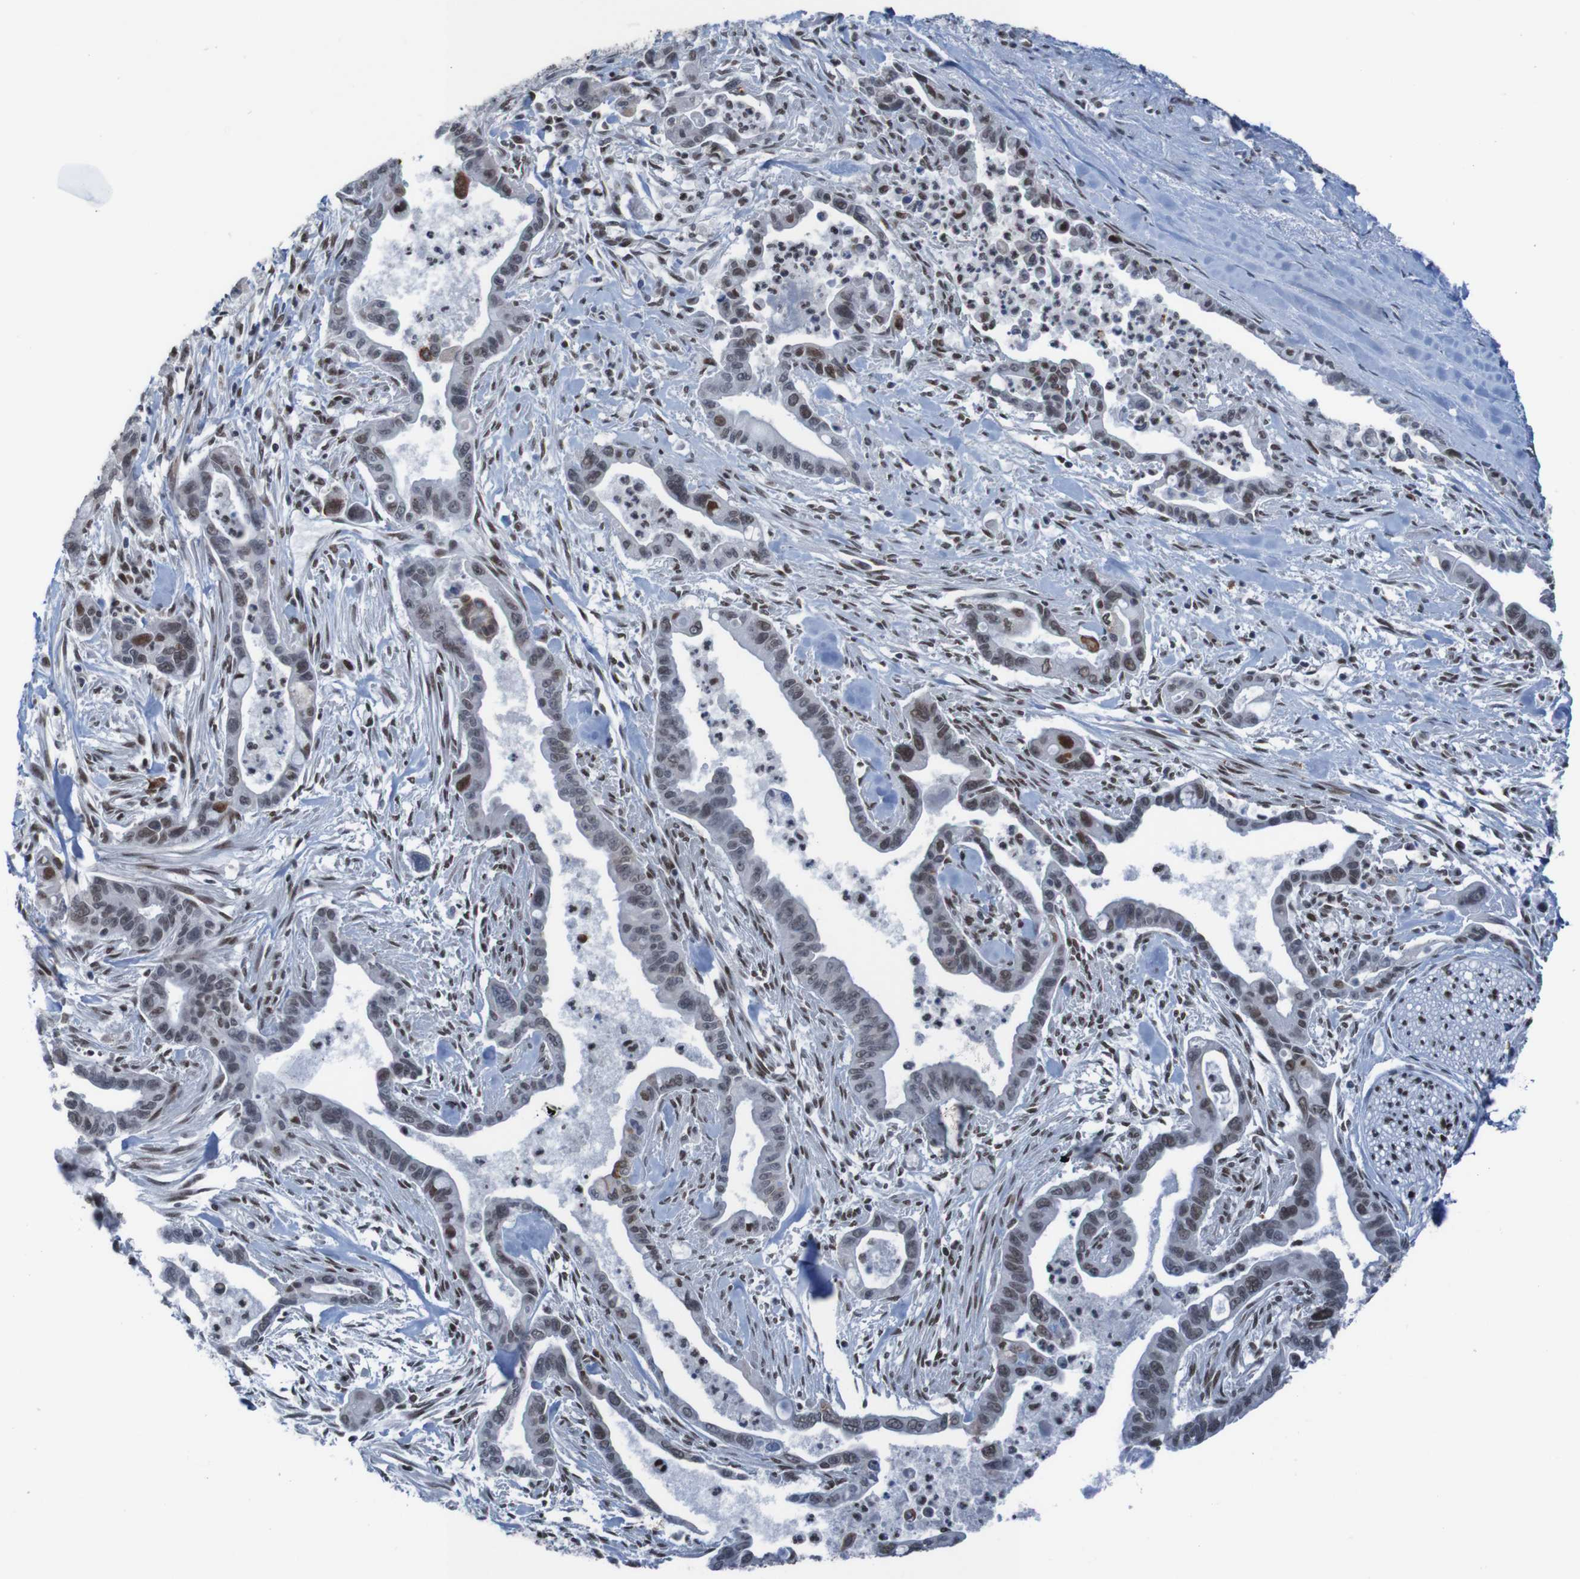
{"staining": {"intensity": "moderate", "quantity": "25%-75%", "location": "nuclear"}, "tissue": "pancreatic cancer", "cell_type": "Tumor cells", "image_type": "cancer", "snomed": [{"axis": "morphology", "description": "Adenocarcinoma, NOS"}, {"axis": "topography", "description": "Pancreas"}], "caption": "Immunohistochemical staining of human pancreatic adenocarcinoma shows medium levels of moderate nuclear protein expression in about 25%-75% of tumor cells.", "gene": "PHF2", "patient": {"sex": "male", "age": 70}}